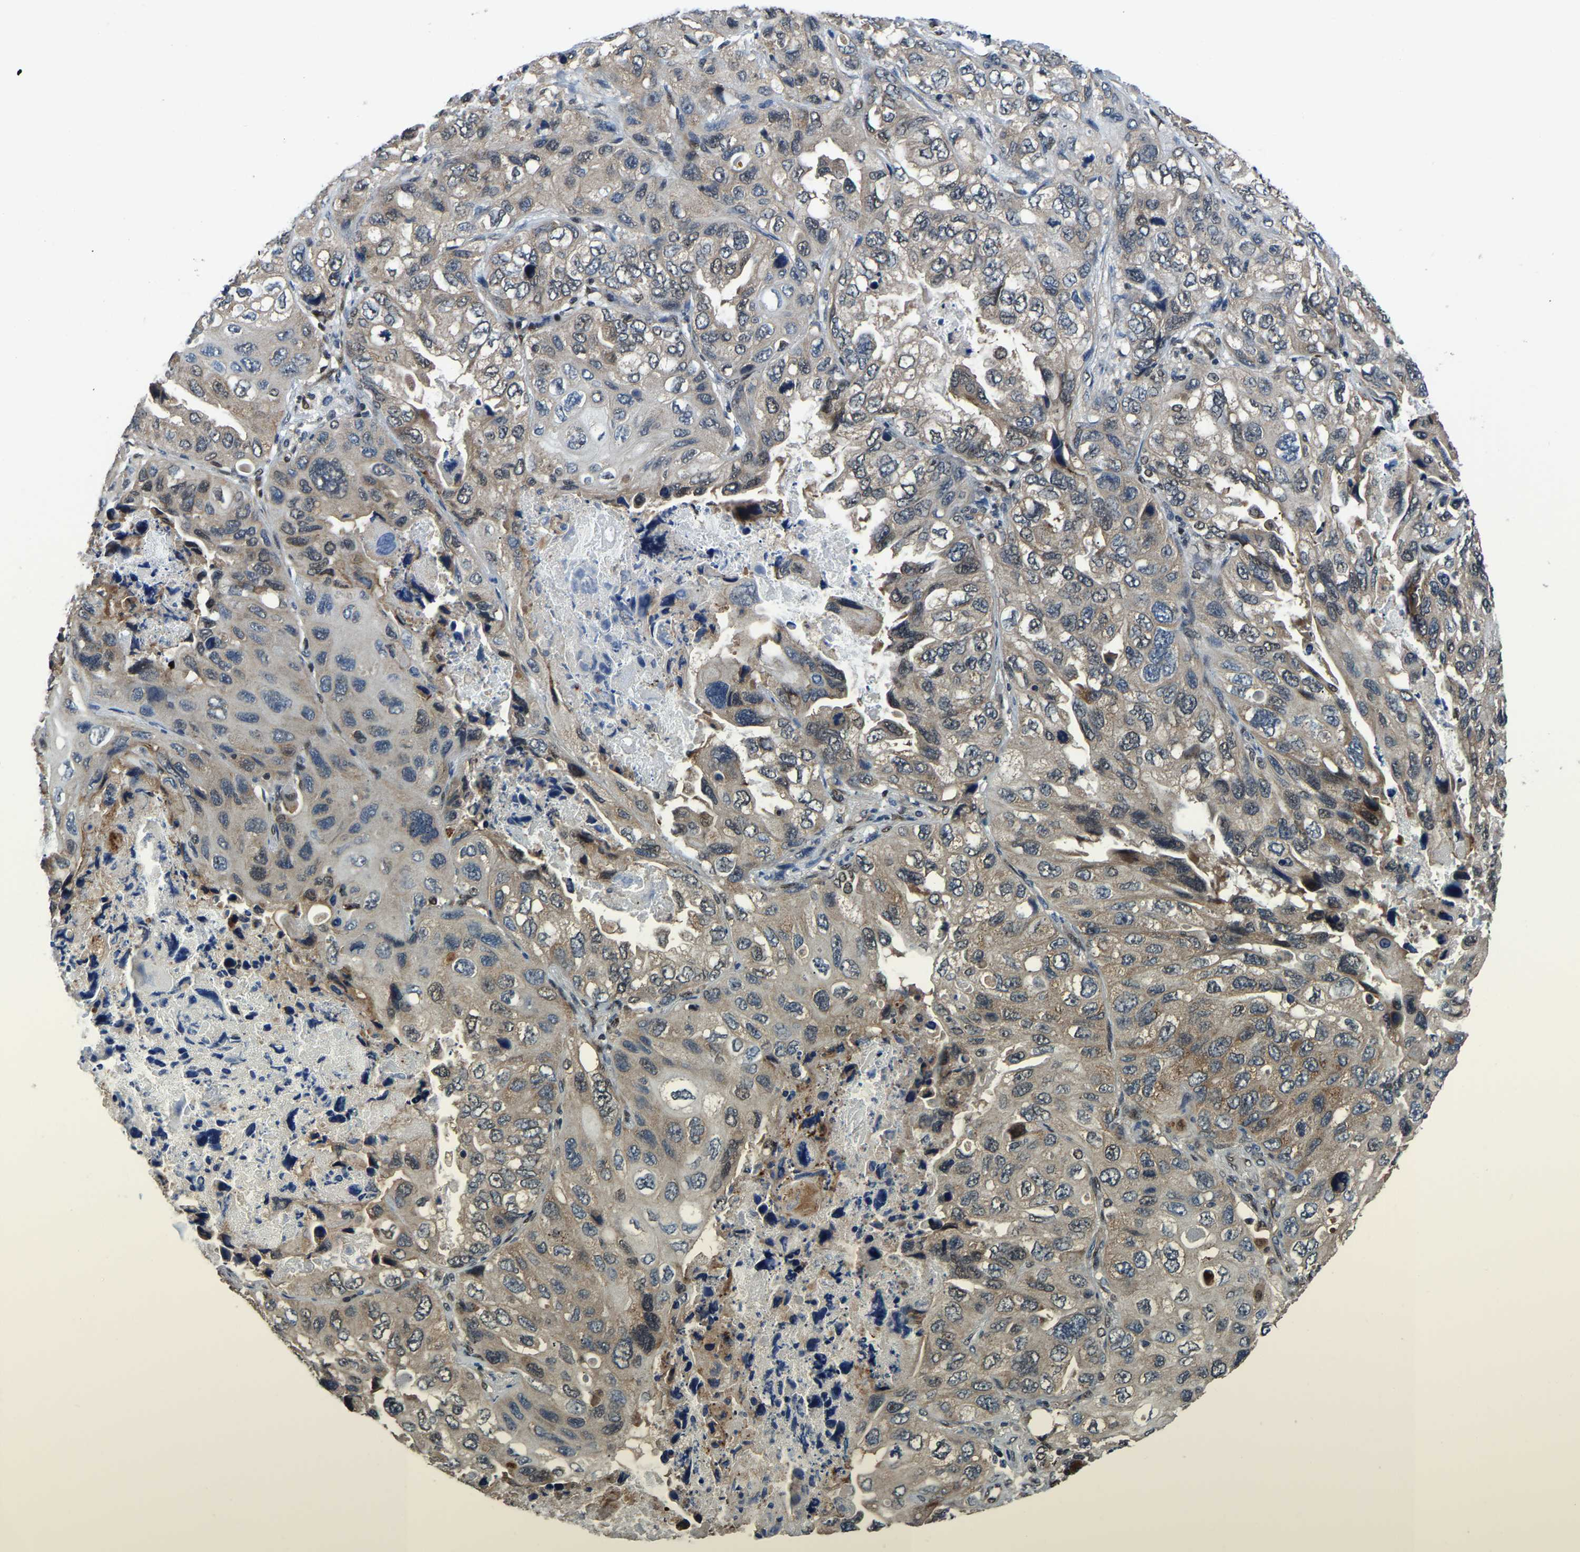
{"staining": {"intensity": "weak", "quantity": ">75%", "location": "cytoplasmic/membranous,nuclear"}, "tissue": "lung cancer", "cell_type": "Tumor cells", "image_type": "cancer", "snomed": [{"axis": "morphology", "description": "Squamous cell carcinoma, NOS"}, {"axis": "topography", "description": "Lung"}], "caption": "Immunohistochemical staining of human lung squamous cell carcinoma displays weak cytoplasmic/membranous and nuclear protein staining in about >75% of tumor cells. Using DAB (brown) and hematoxylin (blue) stains, captured at high magnification using brightfield microscopy.", "gene": "DFFA", "patient": {"sex": "female", "age": 73}}